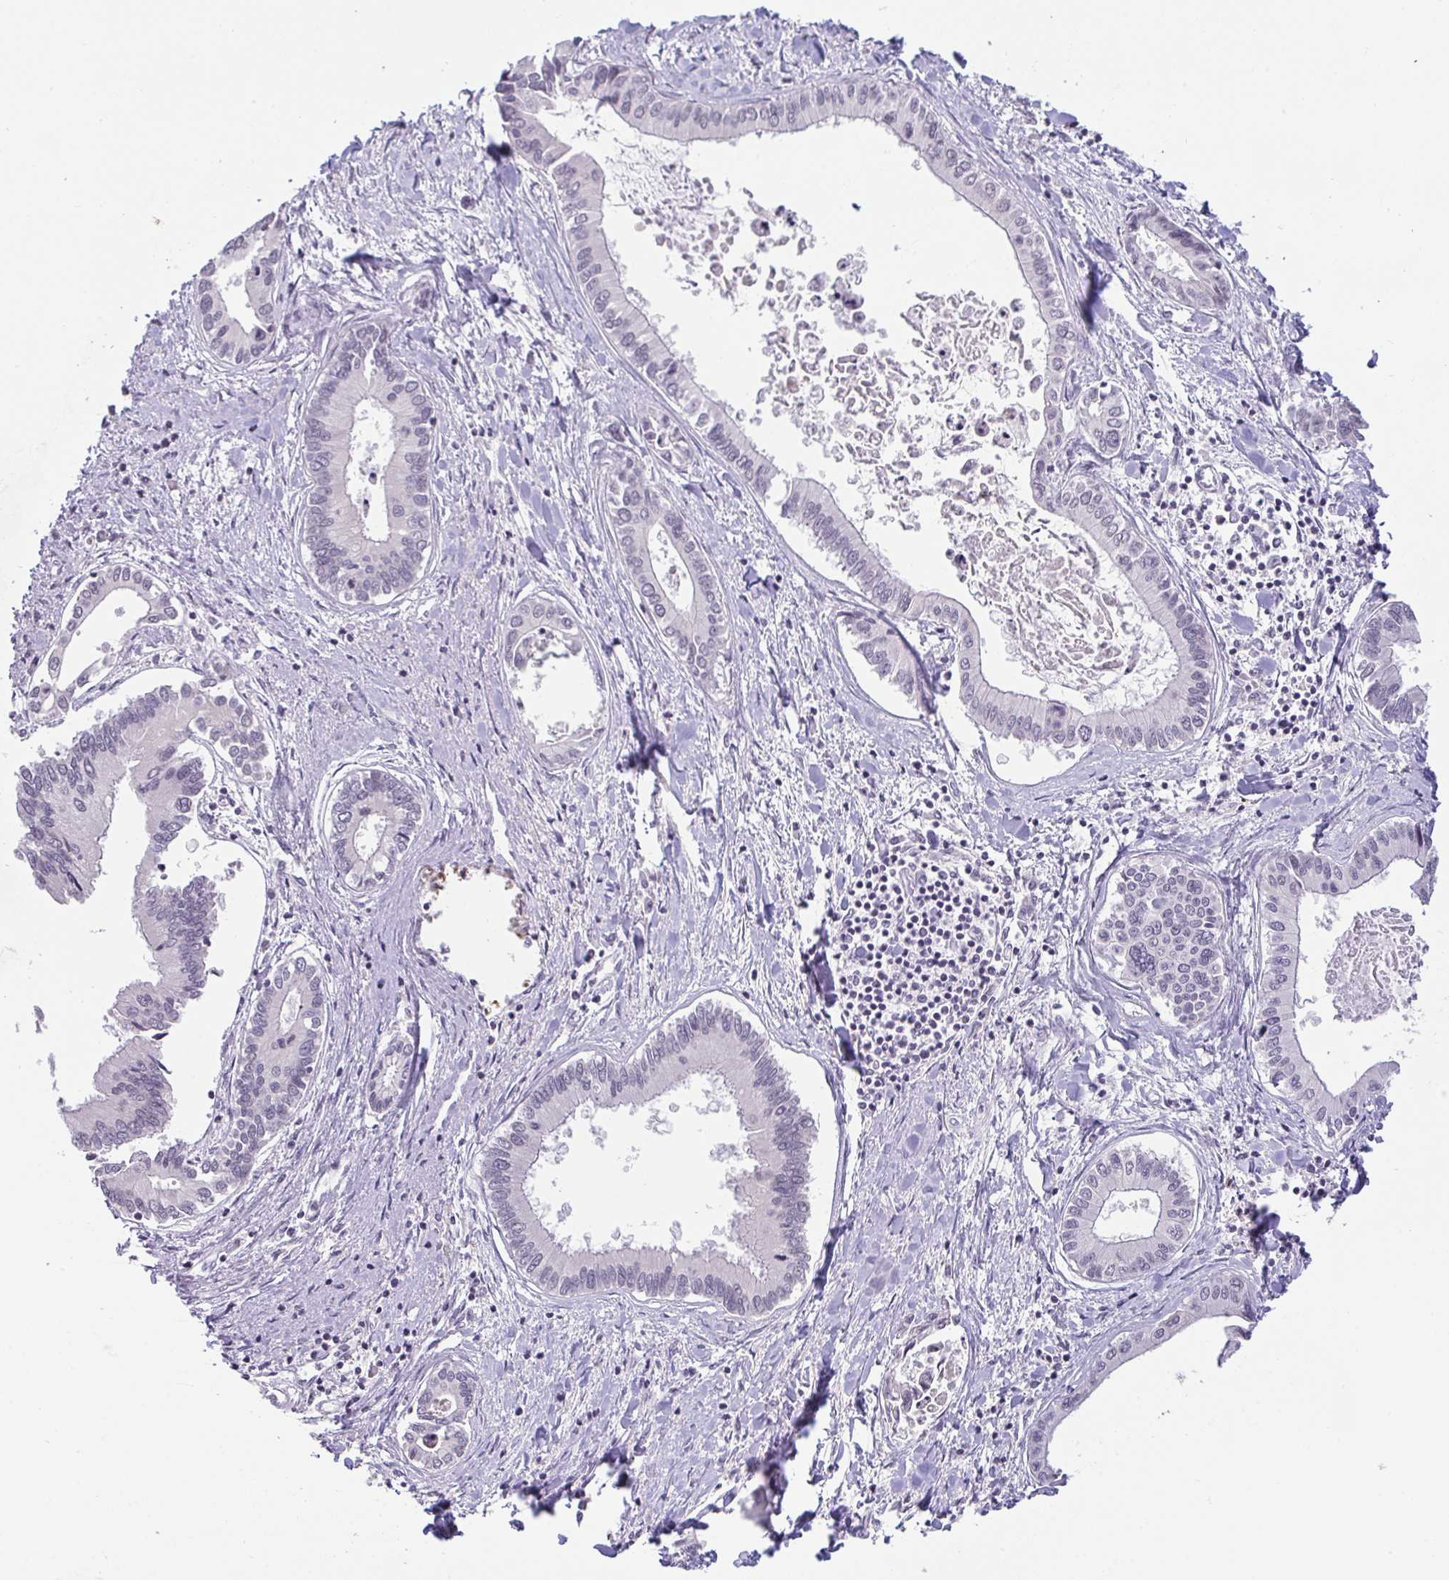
{"staining": {"intensity": "negative", "quantity": "none", "location": "none"}, "tissue": "liver cancer", "cell_type": "Tumor cells", "image_type": "cancer", "snomed": [{"axis": "morphology", "description": "Cholangiocarcinoma"}, {"axis": "topography", "description": "Liver"}], "caption": "This photomicrograph is of liver cholangiocarcinoma stained with IHC to label a protein in brown with the nuclei are counter-stained blue. There is no expression in tumor cells.", "gene": "CACNA1S", "patient": {"sex": "male", "age": 66}}